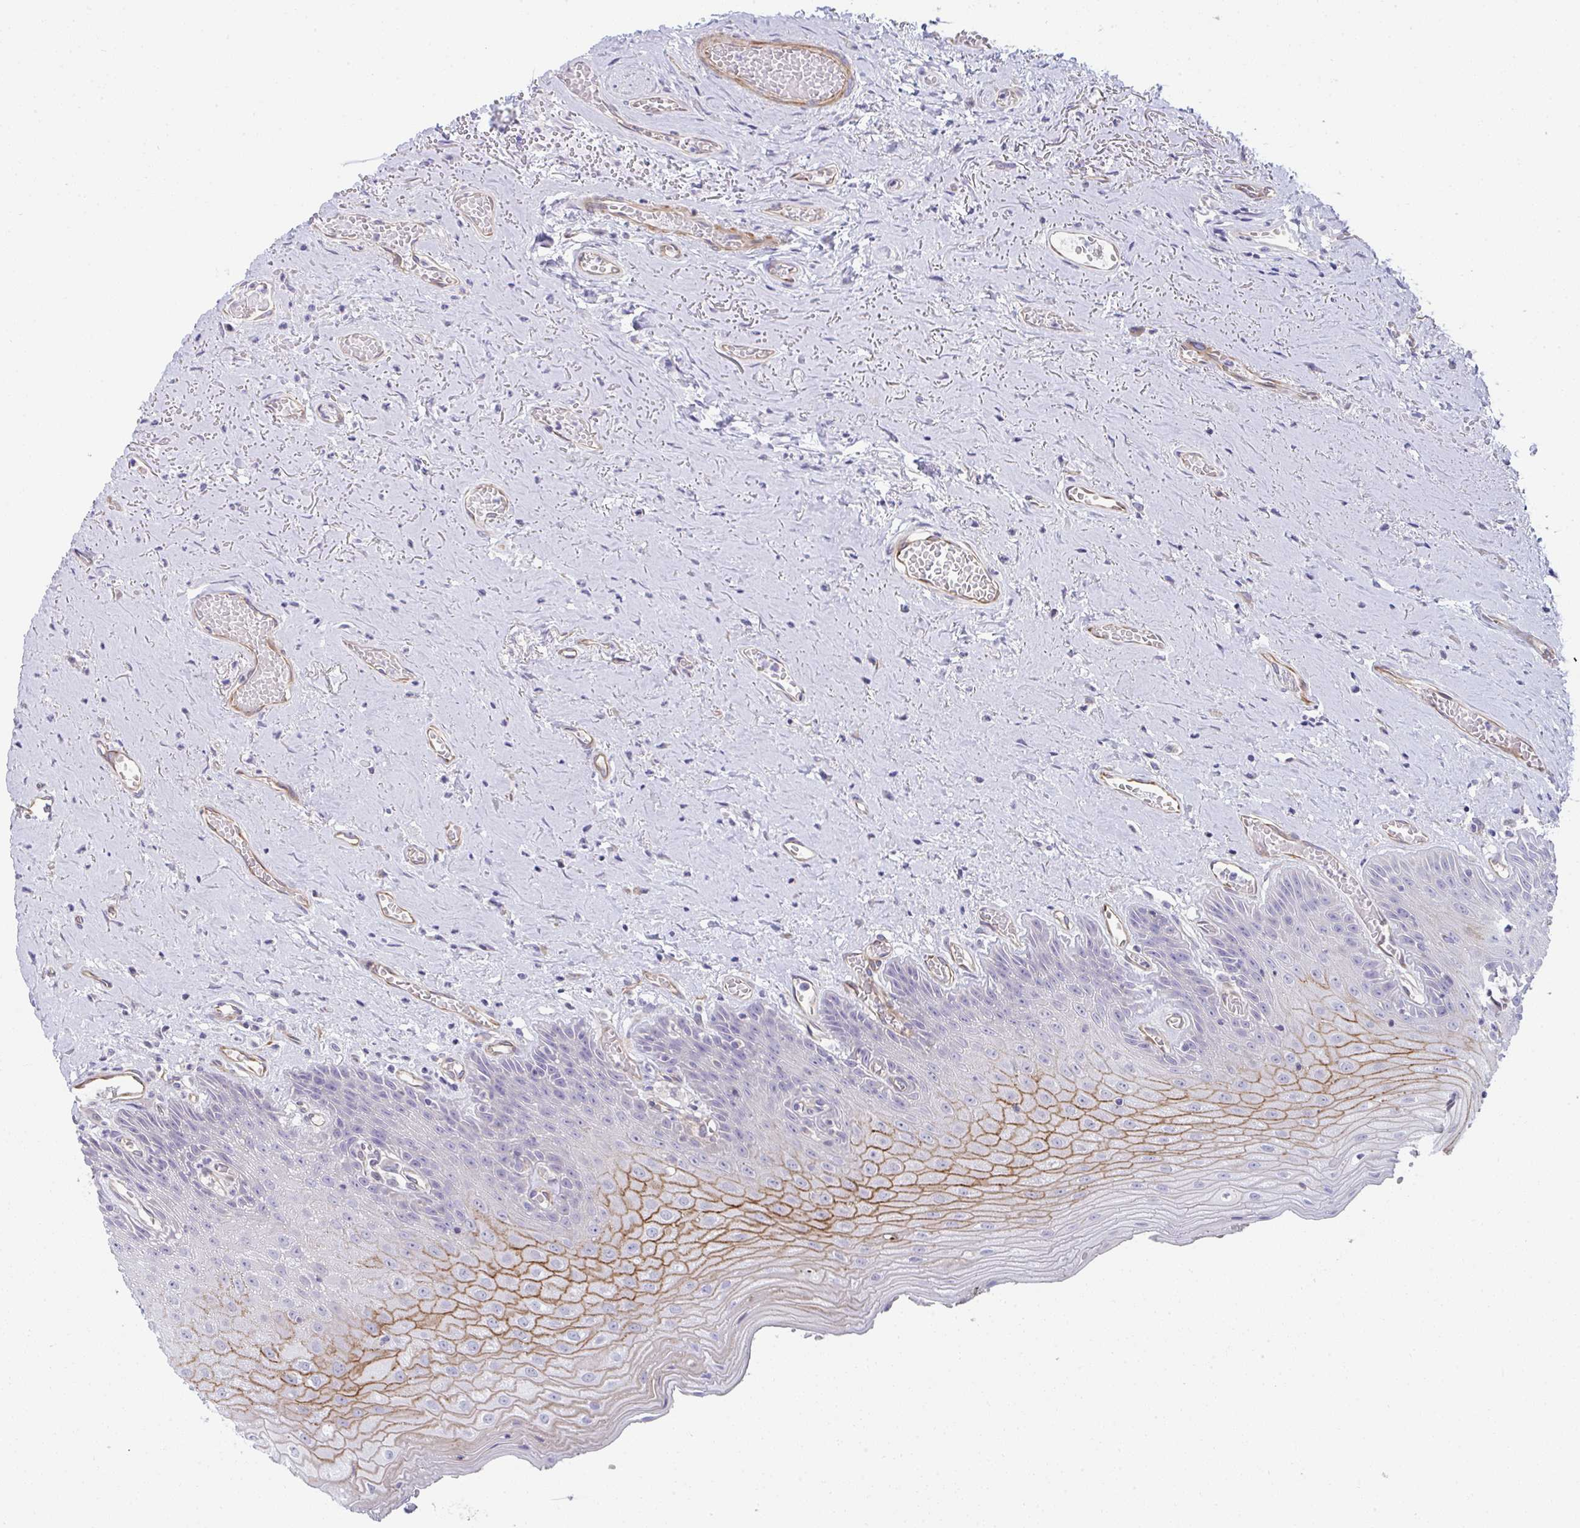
{"staining": {"intensity": "moderate", "quantity": "<25%", "location": "cytoplasmic/membranous"}, "tissue": "oral mucosa", "cell_type": "Squamous epithelial cells", "image_type": "normal", "snomed": [{"axis": "morphology", "description": "Normal tissue, NOS"}, {"axis": "morphology", "description": "Squamous cell carcinoma, NOS"}, {"axis": "topography", "description": "Oral tissue"}, {"axis": "topography", "description": "Peripheral nerve tissue"}, {"axis": "topography", "description": "Head-Neck"}], "caption": "A photomicrograph of oral mucosa stained for a protein shows moderate cytoplasmic/membranous brown staining in squamous epithelial cells. (IHC, brightfield microscopy, high magnification).", "gene": "MYL12A", "patient": {"sex": "female", "age": 59}}